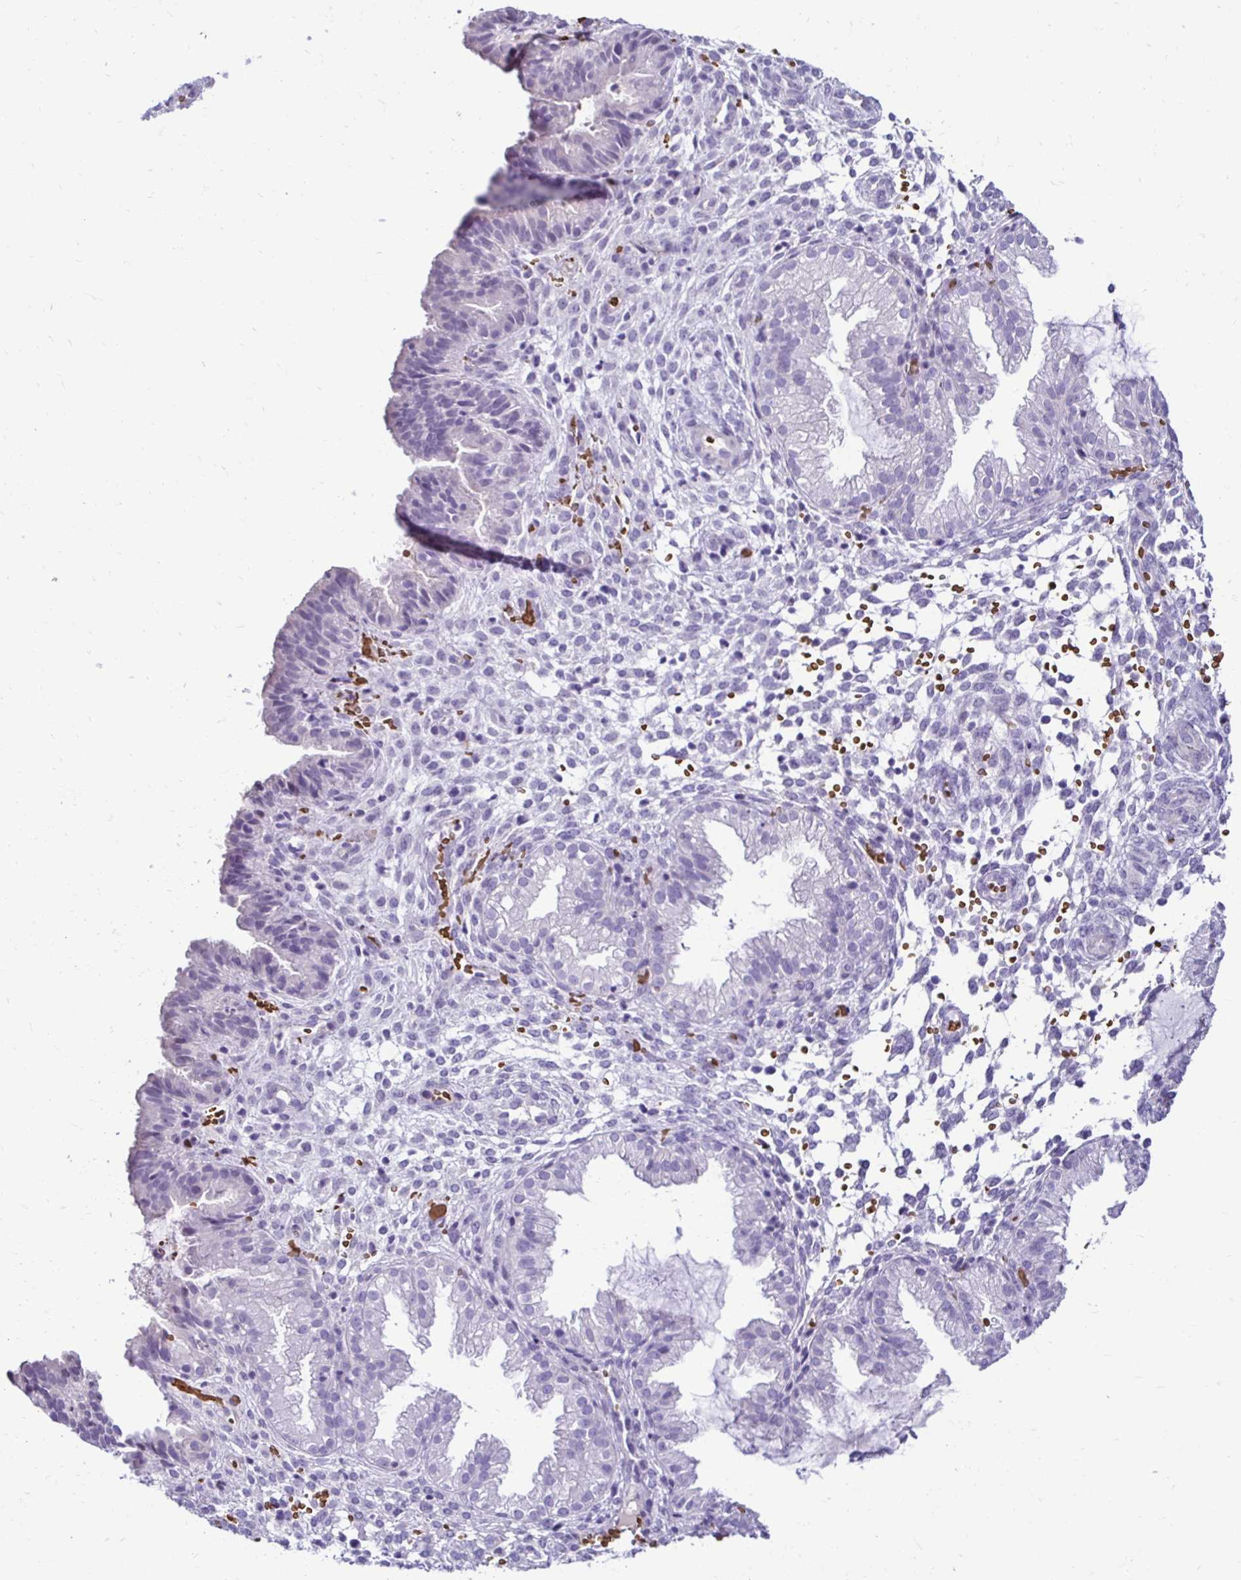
{"staining": {"intensity": "negative", "quantity": "none", "location": "none"}, "tissue": "endometrium", "cell_type": "Cells in endometrial stroma", "image_type": "normal", "snomed": [{"axis": "morphology", "description": "Normal tissue, NOS"}, {"axis": "topography", "description": "Endometrium"}], "caption": "This is a histopathology image of IHC staining of normal endometrium, which shows no expression in cells in endometrial stroma. The staining was performed using DAB to visualize the protein expression in brown, while the nuclei were stained in blue with hematoxylin (Magnification: 20x).", "gene": "RHBDL3", "patient": {"sex": "female", "age": 33}}